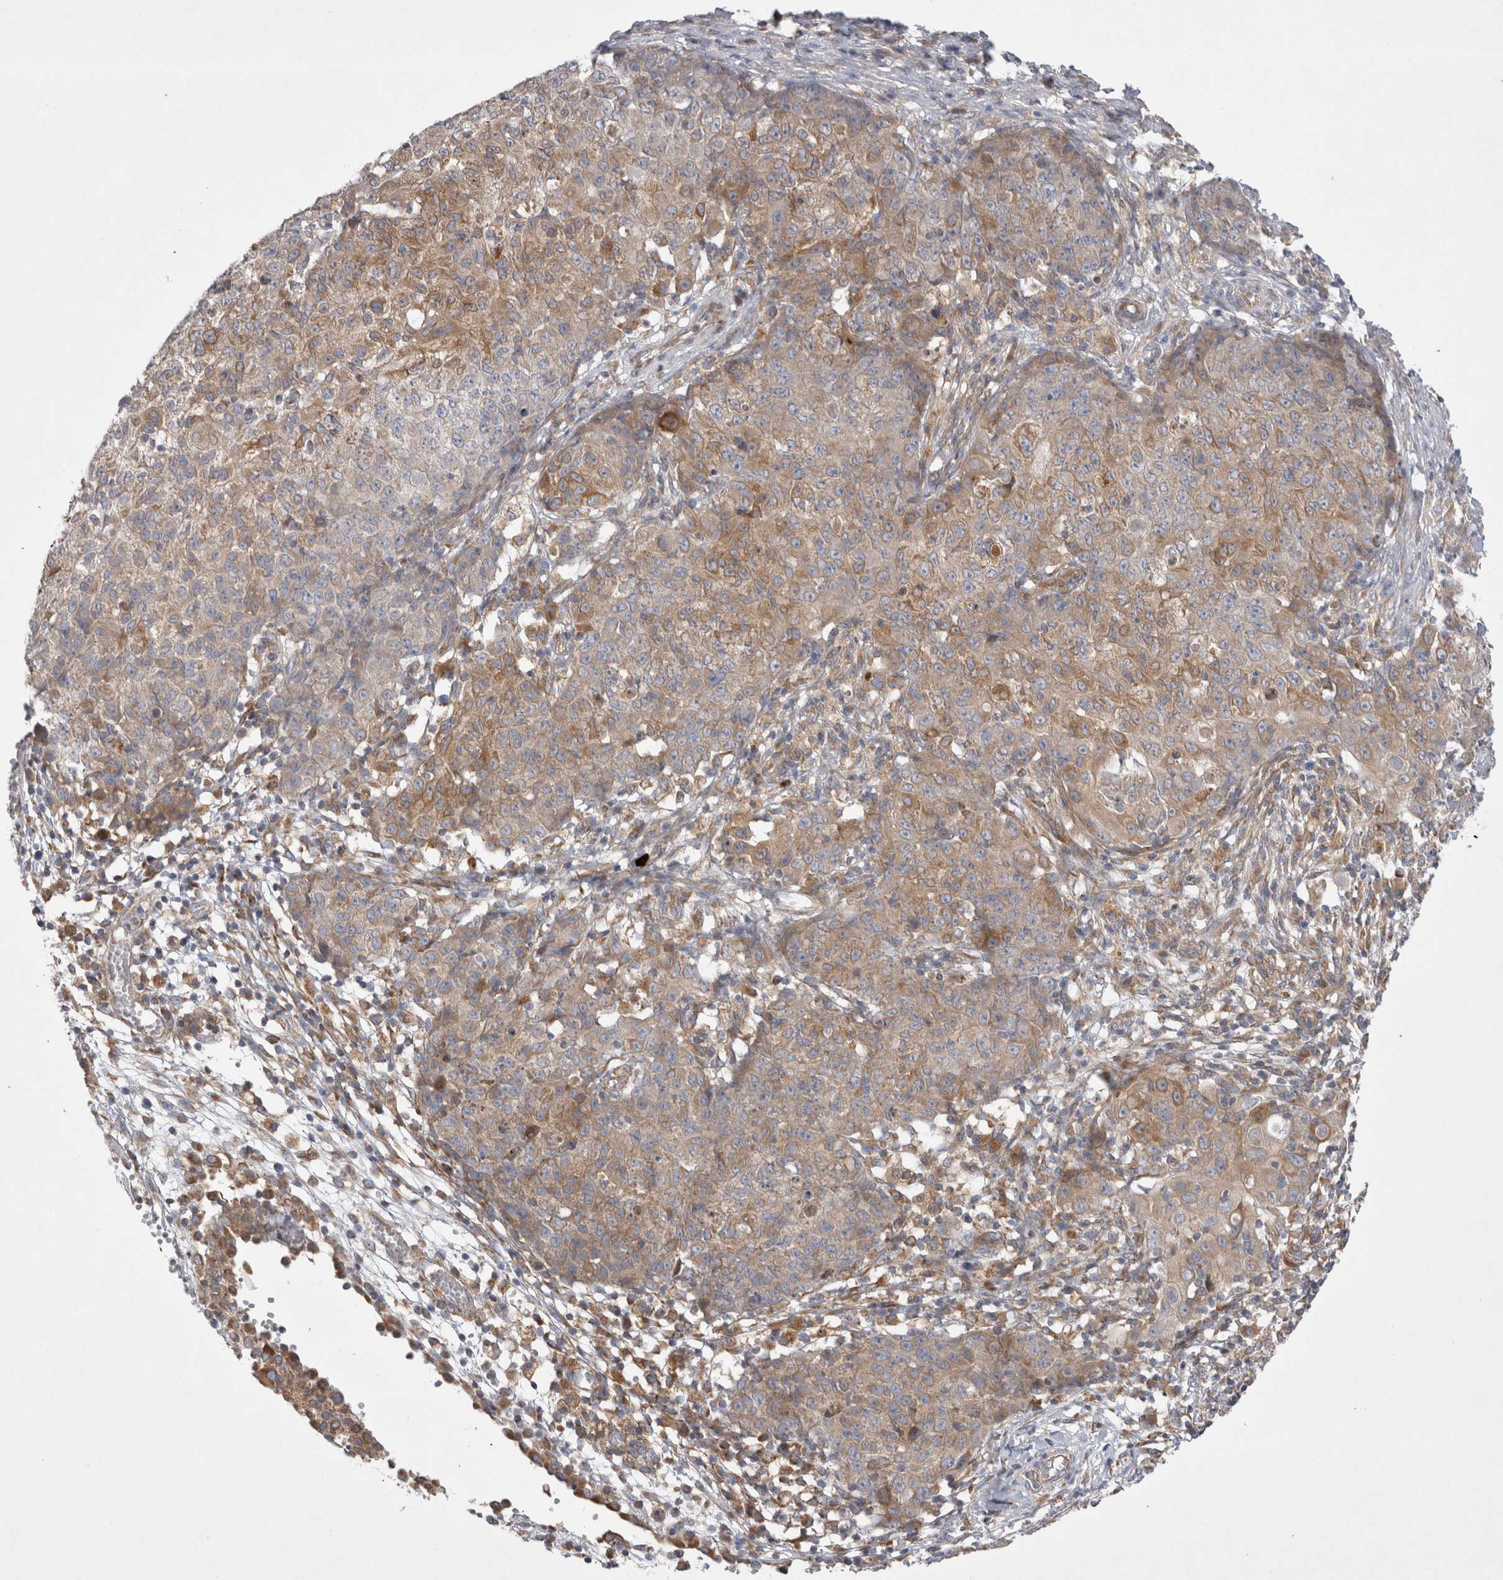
{"staining": {"intensity": "moderate", "quantity": ">75%", "location": "cytoplasmic/membranous"}, "tissue": "ovarian cancer", "cell_type": "Tumor cells", "image_type": "cancer", "snomed": [{"axis": "morphology", "description": "Carcinoma, endometroid"}, {"axis": "topography", "description": "Ovary"}], "caption": "Ovarian cancer was stained to show a protein in brown. There is medium levels of moderate cytoplasmic/membranous expression in about >75% of tumor cells.", "gene": "TBC1D16", "patient": {"sex": "female", "age": 42}}